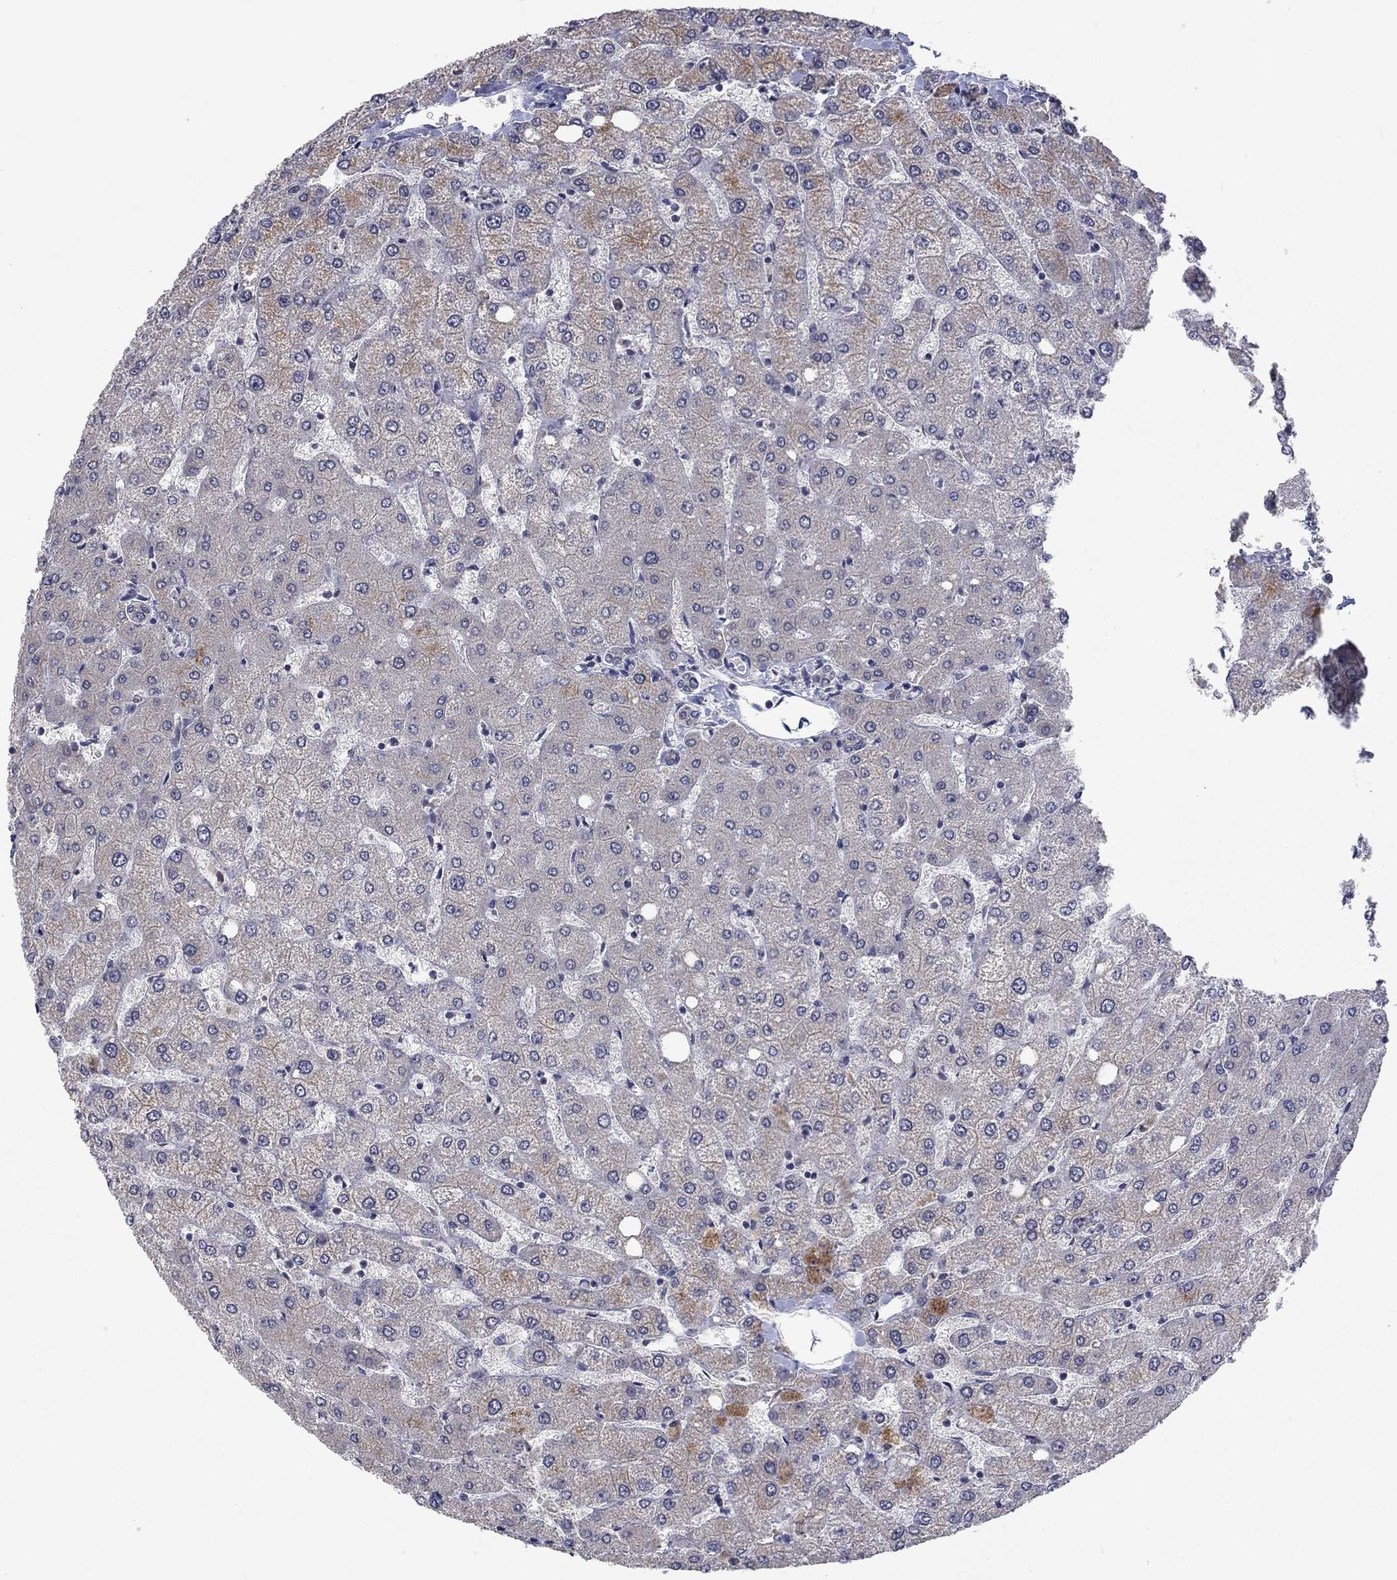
{"staining": {"intensity": "negative", "quantity": "none", "location": "none"}, "tissue": "liver", "cell_type": "Cholangiocytes", "image_type": "normal", "snomed": [{"axis": "morphology", "description": "Normal tissue, NOS"}, {"axis": "topography", "description": "Liver"}], "caption": "This is a micrograph of IHC staining of benign liver, which shows no expression in cholangiocytes.", "gene": "SPATA33", "patient": {"sex": "female", "age": 54}}